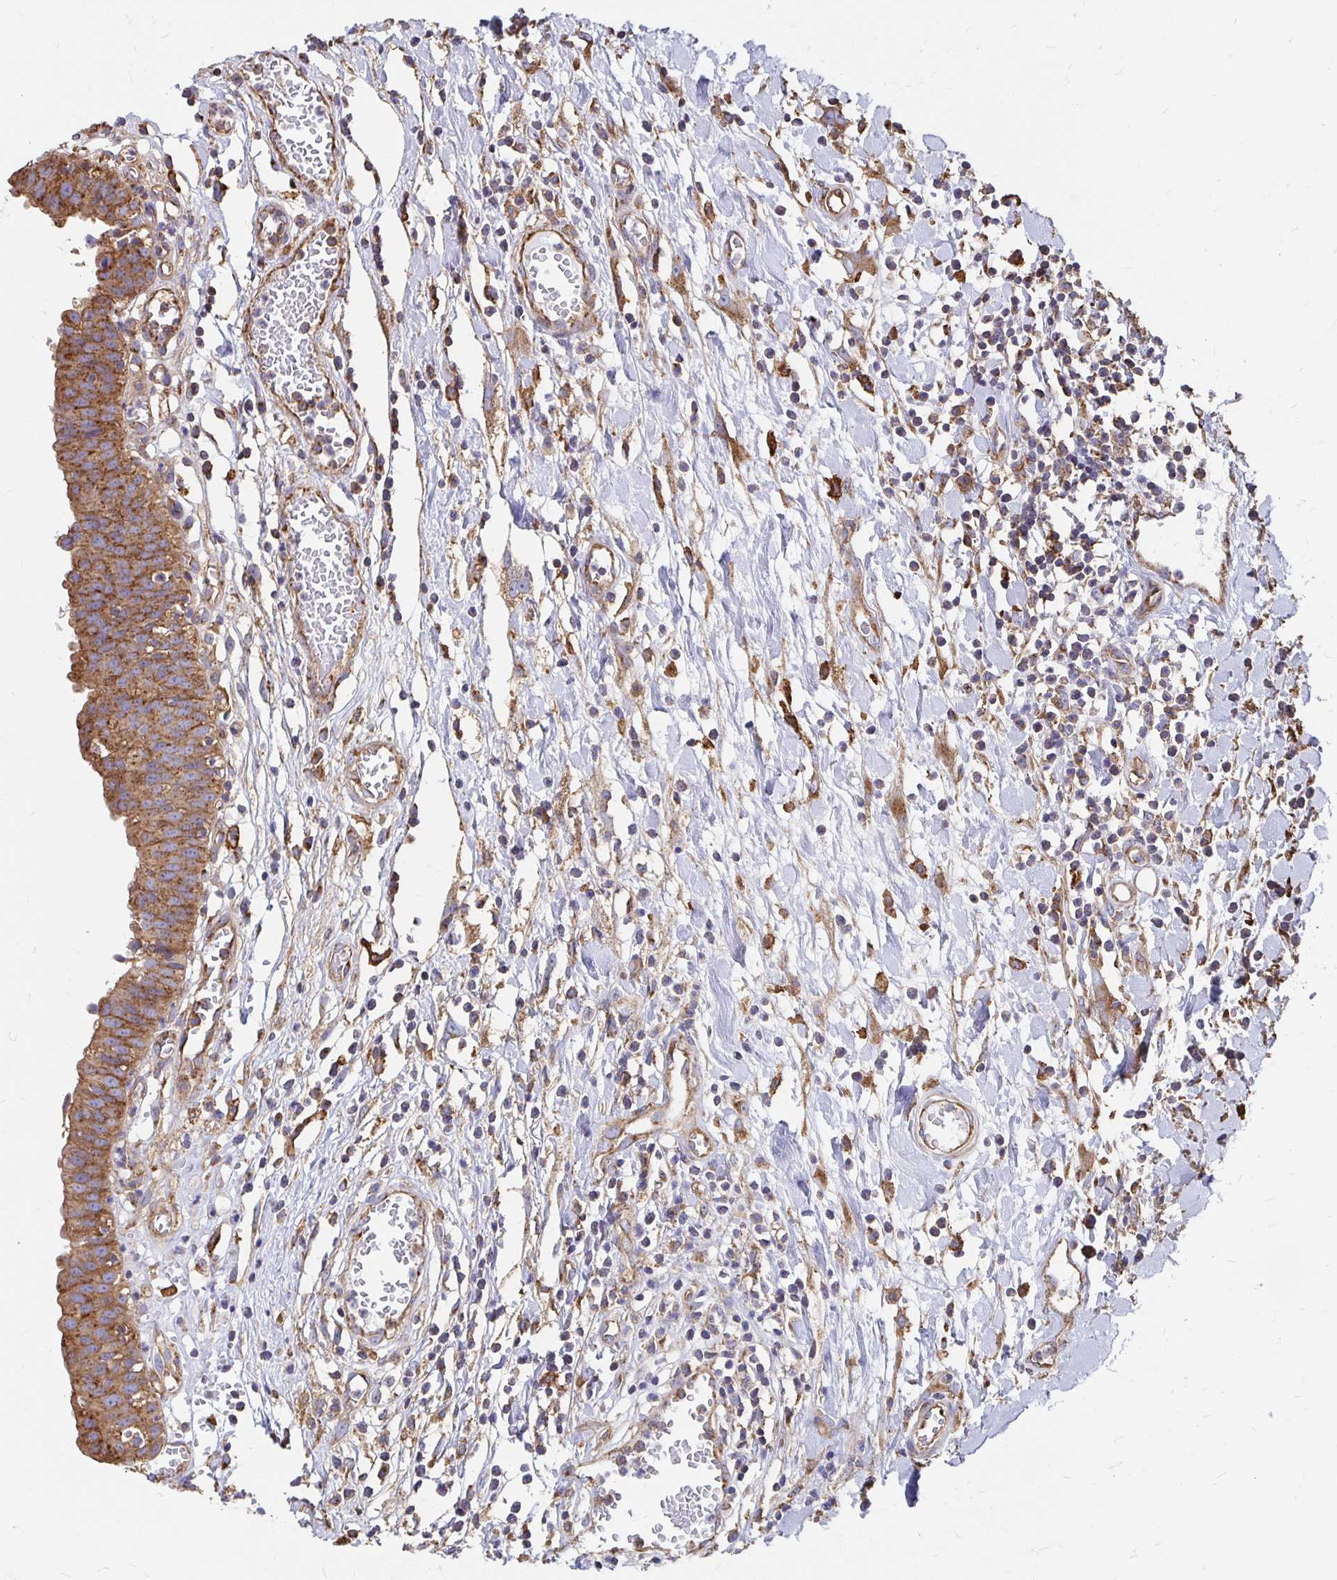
{"staining": {"intensity": "moderate", "quantity": ">75%", "location": "cytoplasmic/membranous"}, "tissue": "urinary bladder", "cell_type": "Urothelial cells", "image_type": "normal", "snomed": [{"axis": "morphology", "description": "Normal tissue, NOS"}, {"axis": "topography", "description": "Urinary bladder"}], "caption": "Protein expression analysis of benign urinary bladder exhibits moderate cytoplasmic/membranous staining in approximately >75% of urothelial cells.", "gene": "CLTC", "patient": {"sex": "male", "age": 64}}